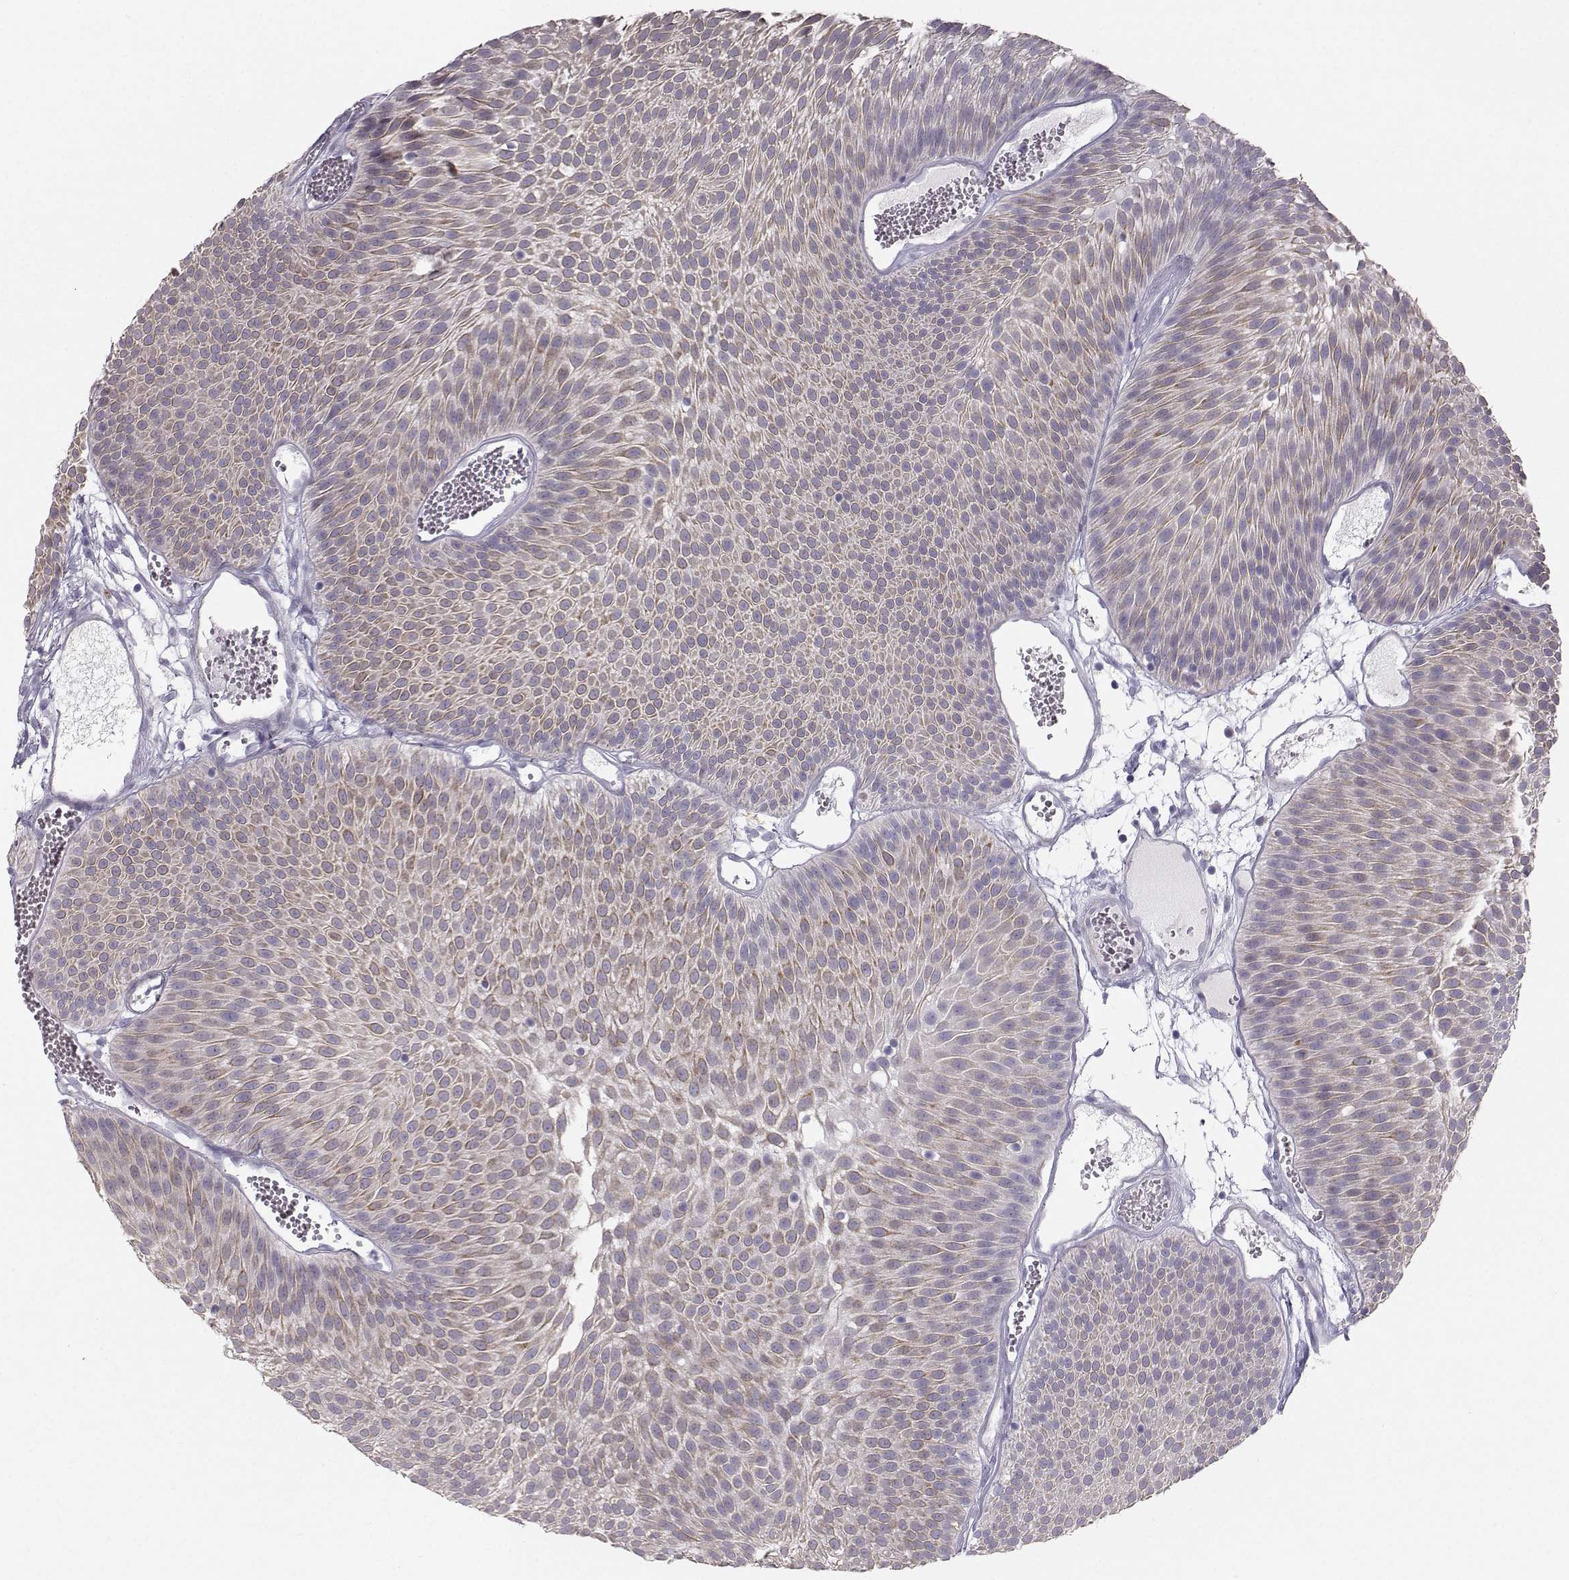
{"staining": {"intensity": "moderate", "quantity": ">75%", "location": "cytoplasmic/membranous"}, "tissue": "urothelial cancer", "cell_type": "Tumor cells", "image_type": "cancer", "snomed": [{"axis": "morphology", "description": "Urothelial carcinoma, Low grade"}, {"axis": "topography", "description": "Urinary bladder"}], "caption": "About >75% of tumor cells in urothelial cancer show moderate cytoplasmic/membranous protein staining as visualized by brown immunohistochemical staining.", "gene": "CASR", "patient": {"sex": "male", "age": 52}}